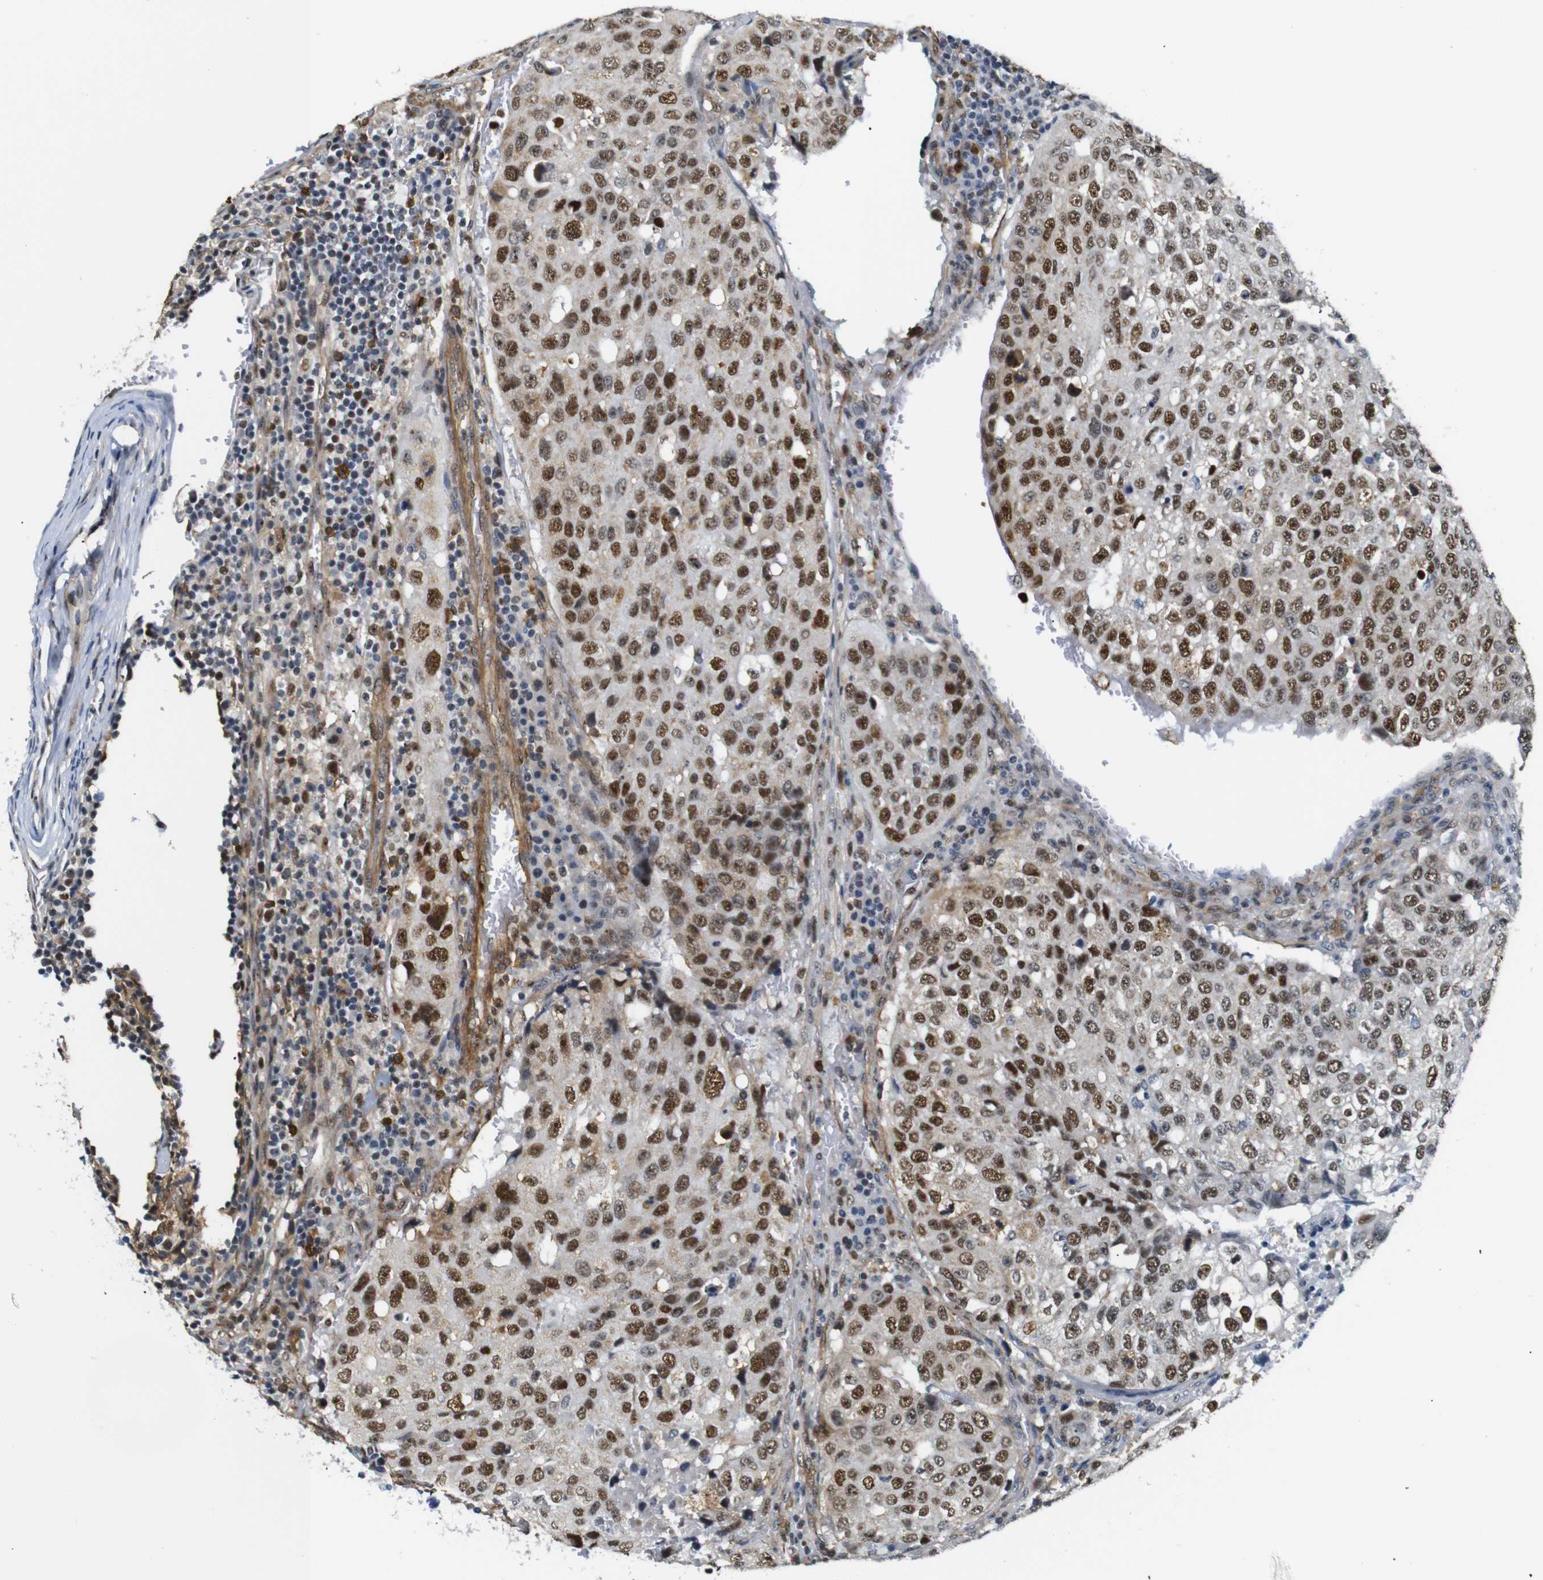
{"staining": {"intensity": "strong", "quantity": "25%-75%", "location": "nuclear"}, "tissue": "urothelial cancer", "cell_type": "Tumor cells", "image_type": "cancer", "snomed": [{"axis": "morphology", "description": "Urothelial carcinoma, High grade"}, {"axis": "topography", "description": "Lymph node"}, {"axis": "topography", "description": "Urinary bladder"}], "caption": "High-grade urothelial carcinoma stained with a protein marker demonstrates strong staining in tumor cells.", "gene": "PARN", "patient": {"sex": "male", "age": 51}}